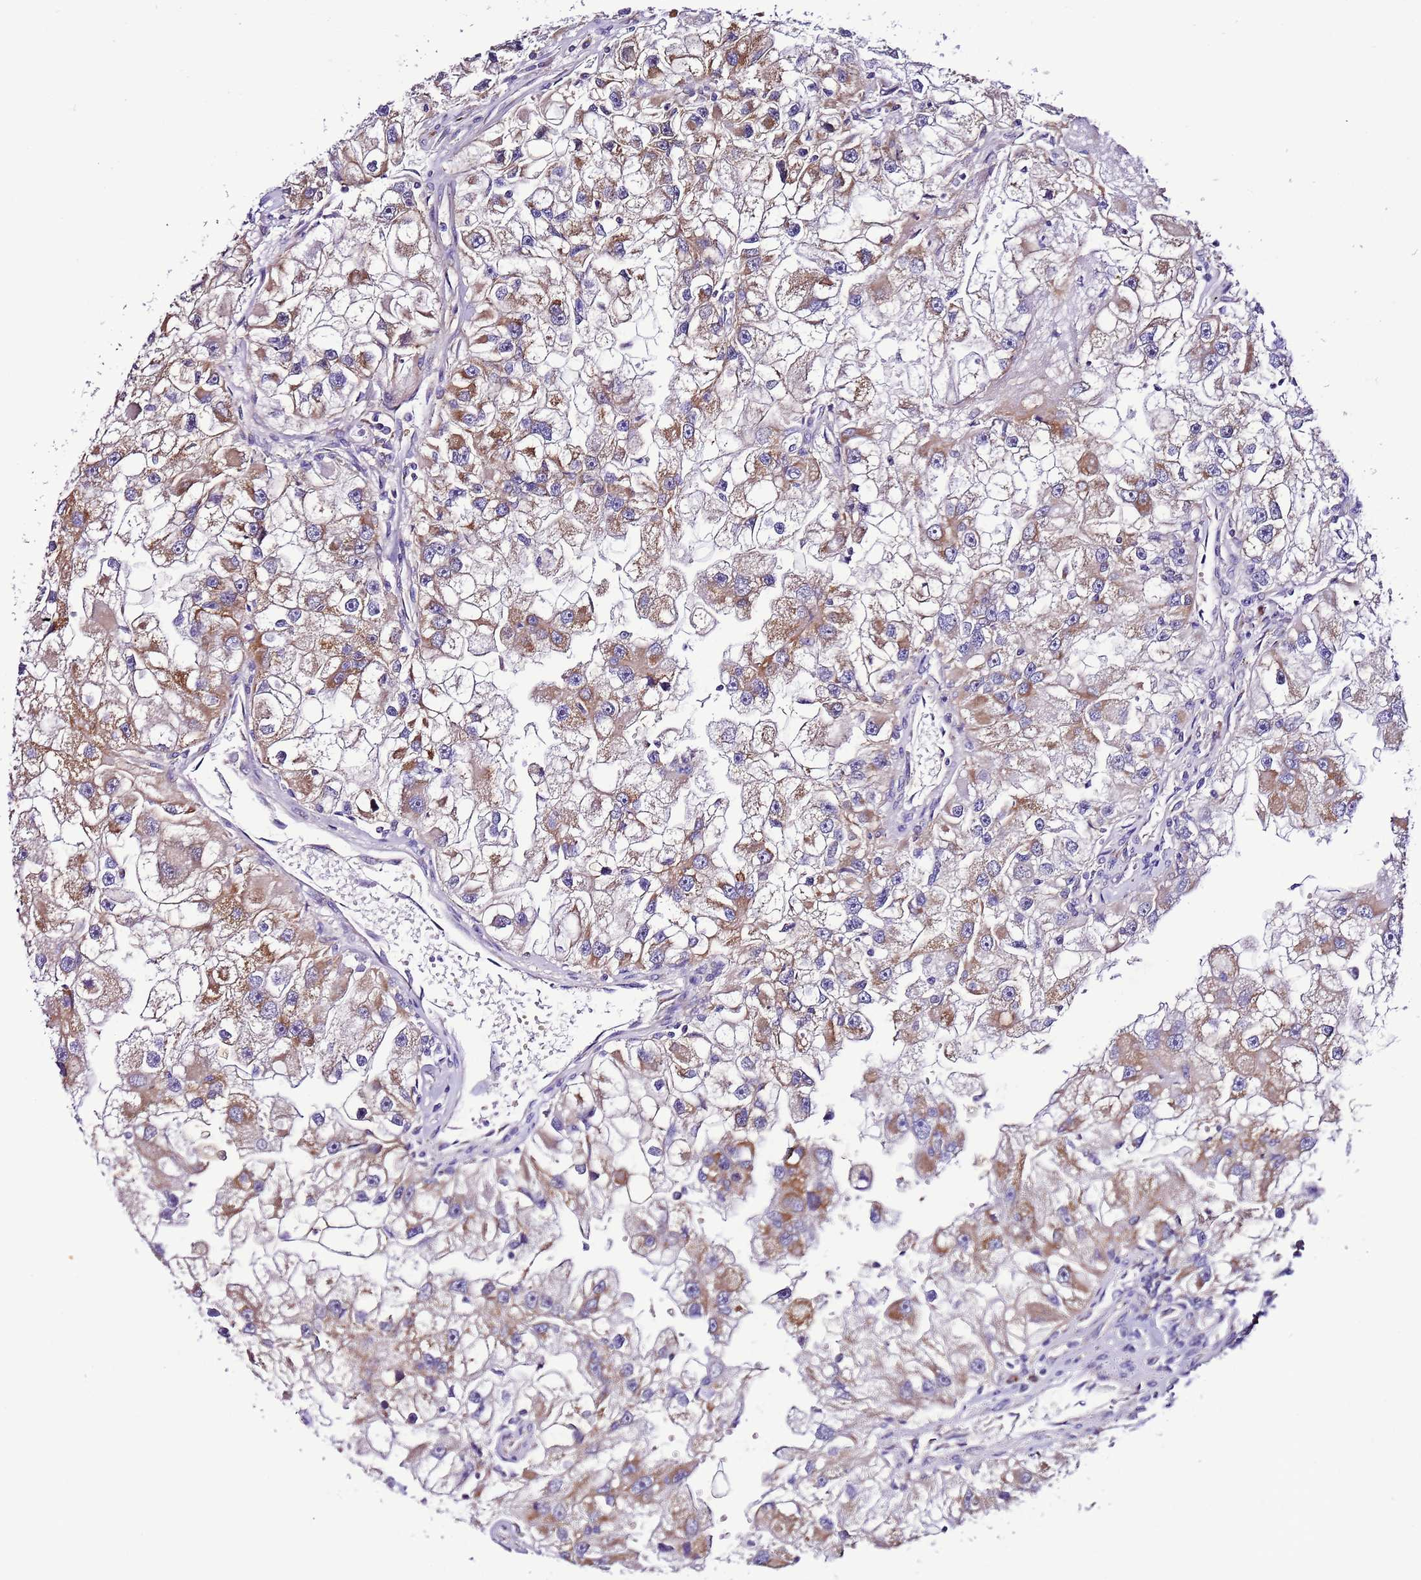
{"staining": {"intensity": "moderate", "quantity": ">75%", "location": "cytoplasmic/membranous"}, "tissue": "renal cancer", "cell_type": "Tumor cells", "image_type": "cancer", "snomed": [{"axis": "morphology", "description": "Adenocarcinoma, NOS"}, {"axis": "topography", "description": "Kidney"}], "caption": "A brown stain shows moderate cytoplasmic/membranous positivity of a protein in renal cancer (adenocarcinoma) tumor cells. The staining was performed using DAB, with brown indicating positive protein expression. Nuclei are stained blue with hematoxylin.", "gene": "UEVLD", "patient": {"sex": "male", "age": 63}}